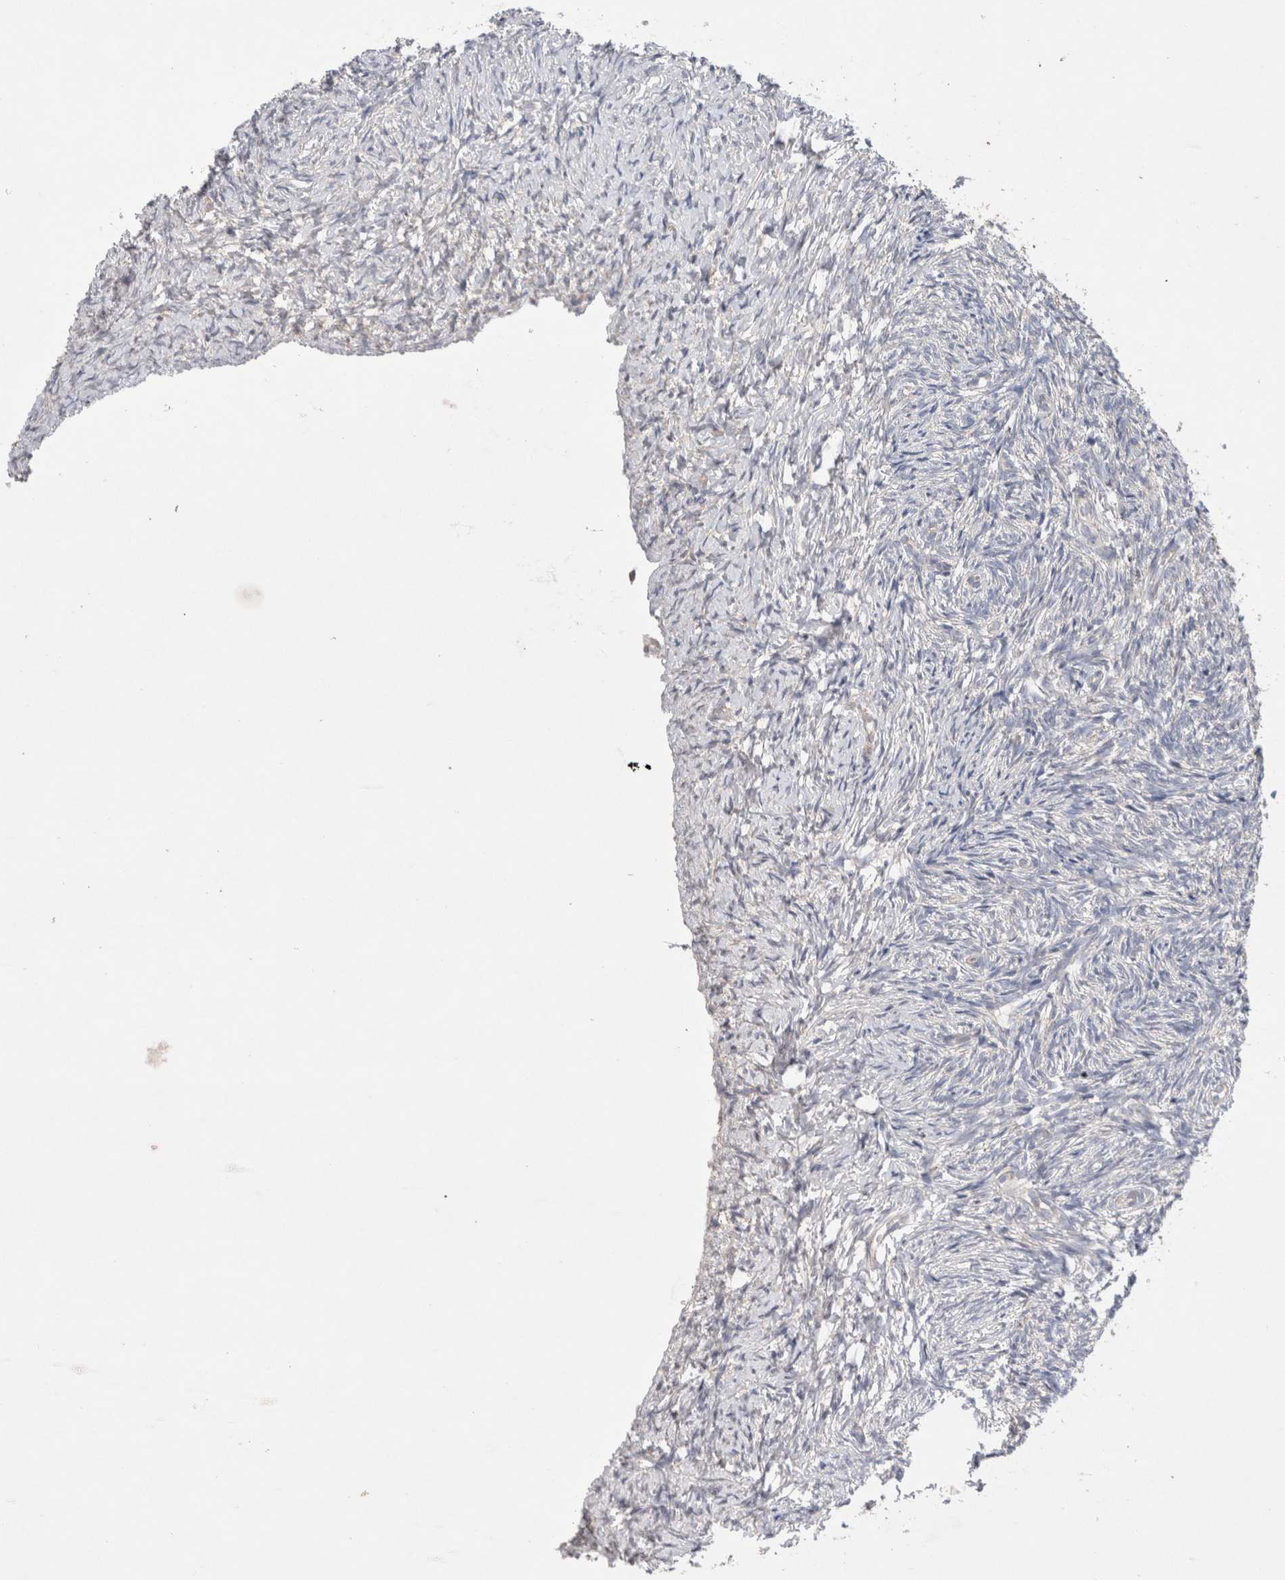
{"staining": {"intensity": "moderate", "quantity": ">75%", "location": "cytoplasmic/membranous"}, "tissue": "ovary", "cell_type": "Follicle cells", "image_type": "normal", "snomed": [{"axis": "morphology", "description": "Normal tissue, NOS"}, {"axis": "topography", "description": "Ovary"}], "caption": "Benign ovary was stained to show a protein in brown. There is medium levels of moderate cytoplasmic/membranous staining in approximately >75% of follicle cells.", "gene": "TBC1D16", "patient": {"sex": "female", "age": 41}}